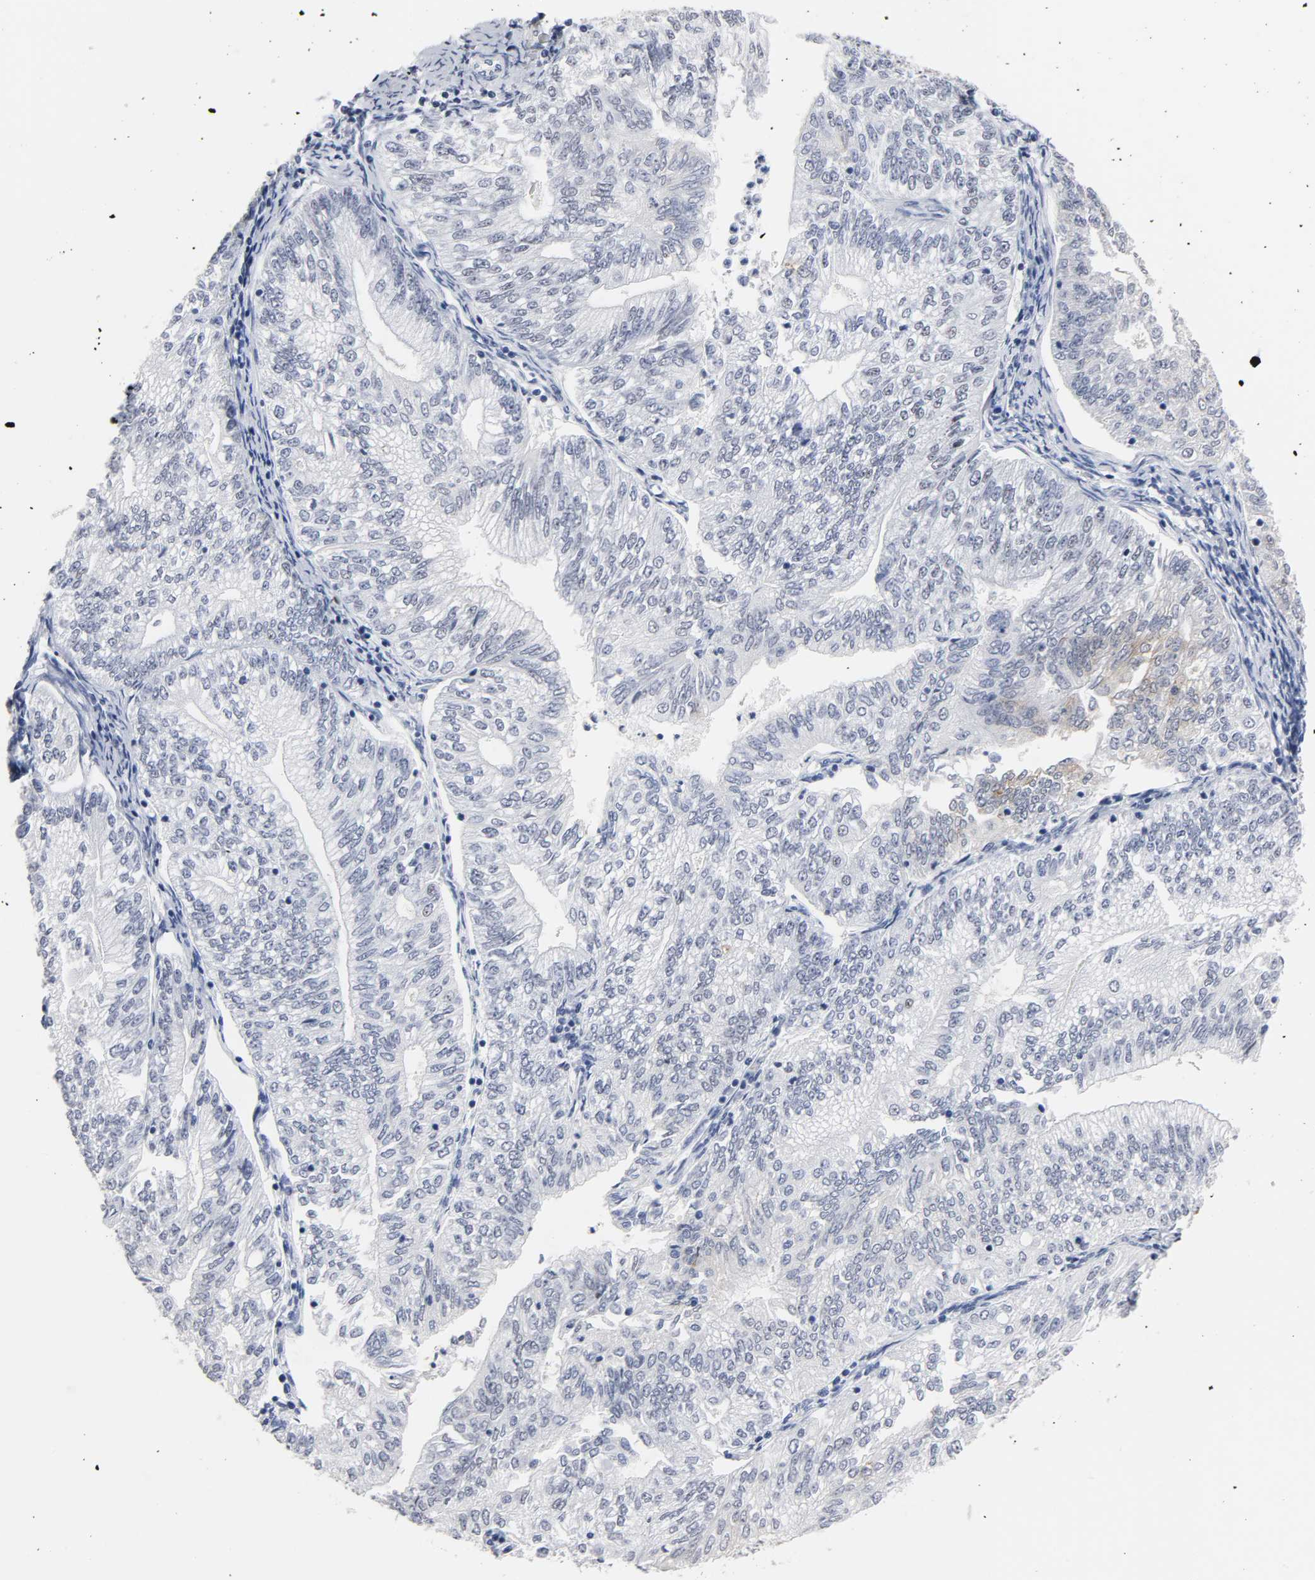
{"staining": {"intensity": "moderate", "quantity": "<25%", "location": "cytoplasmic/membranous"}, "tissue": "endometrial cancer", "cell_type": "Tumor cells", "image_type": "cancer", "snomed": [{"axis": "morphology", "description": "Adenocarcinoma, NOS"}, {"axis": "topography", "description": "Endometrium"}], "caption": "Immunohistochemistry (IHC) of endometrial cancer reveals low levels of moderate cytoplasmic/membranous staining in about <25% of tumor cells. Using DAB (3,3'-diaminobenzidine) (brown) and hematoxylin (blue) stains, captured at high magnification using brightfield microscopy.", "gene": "GRHL2", "patient": {"sex": "female", "age": 69}}